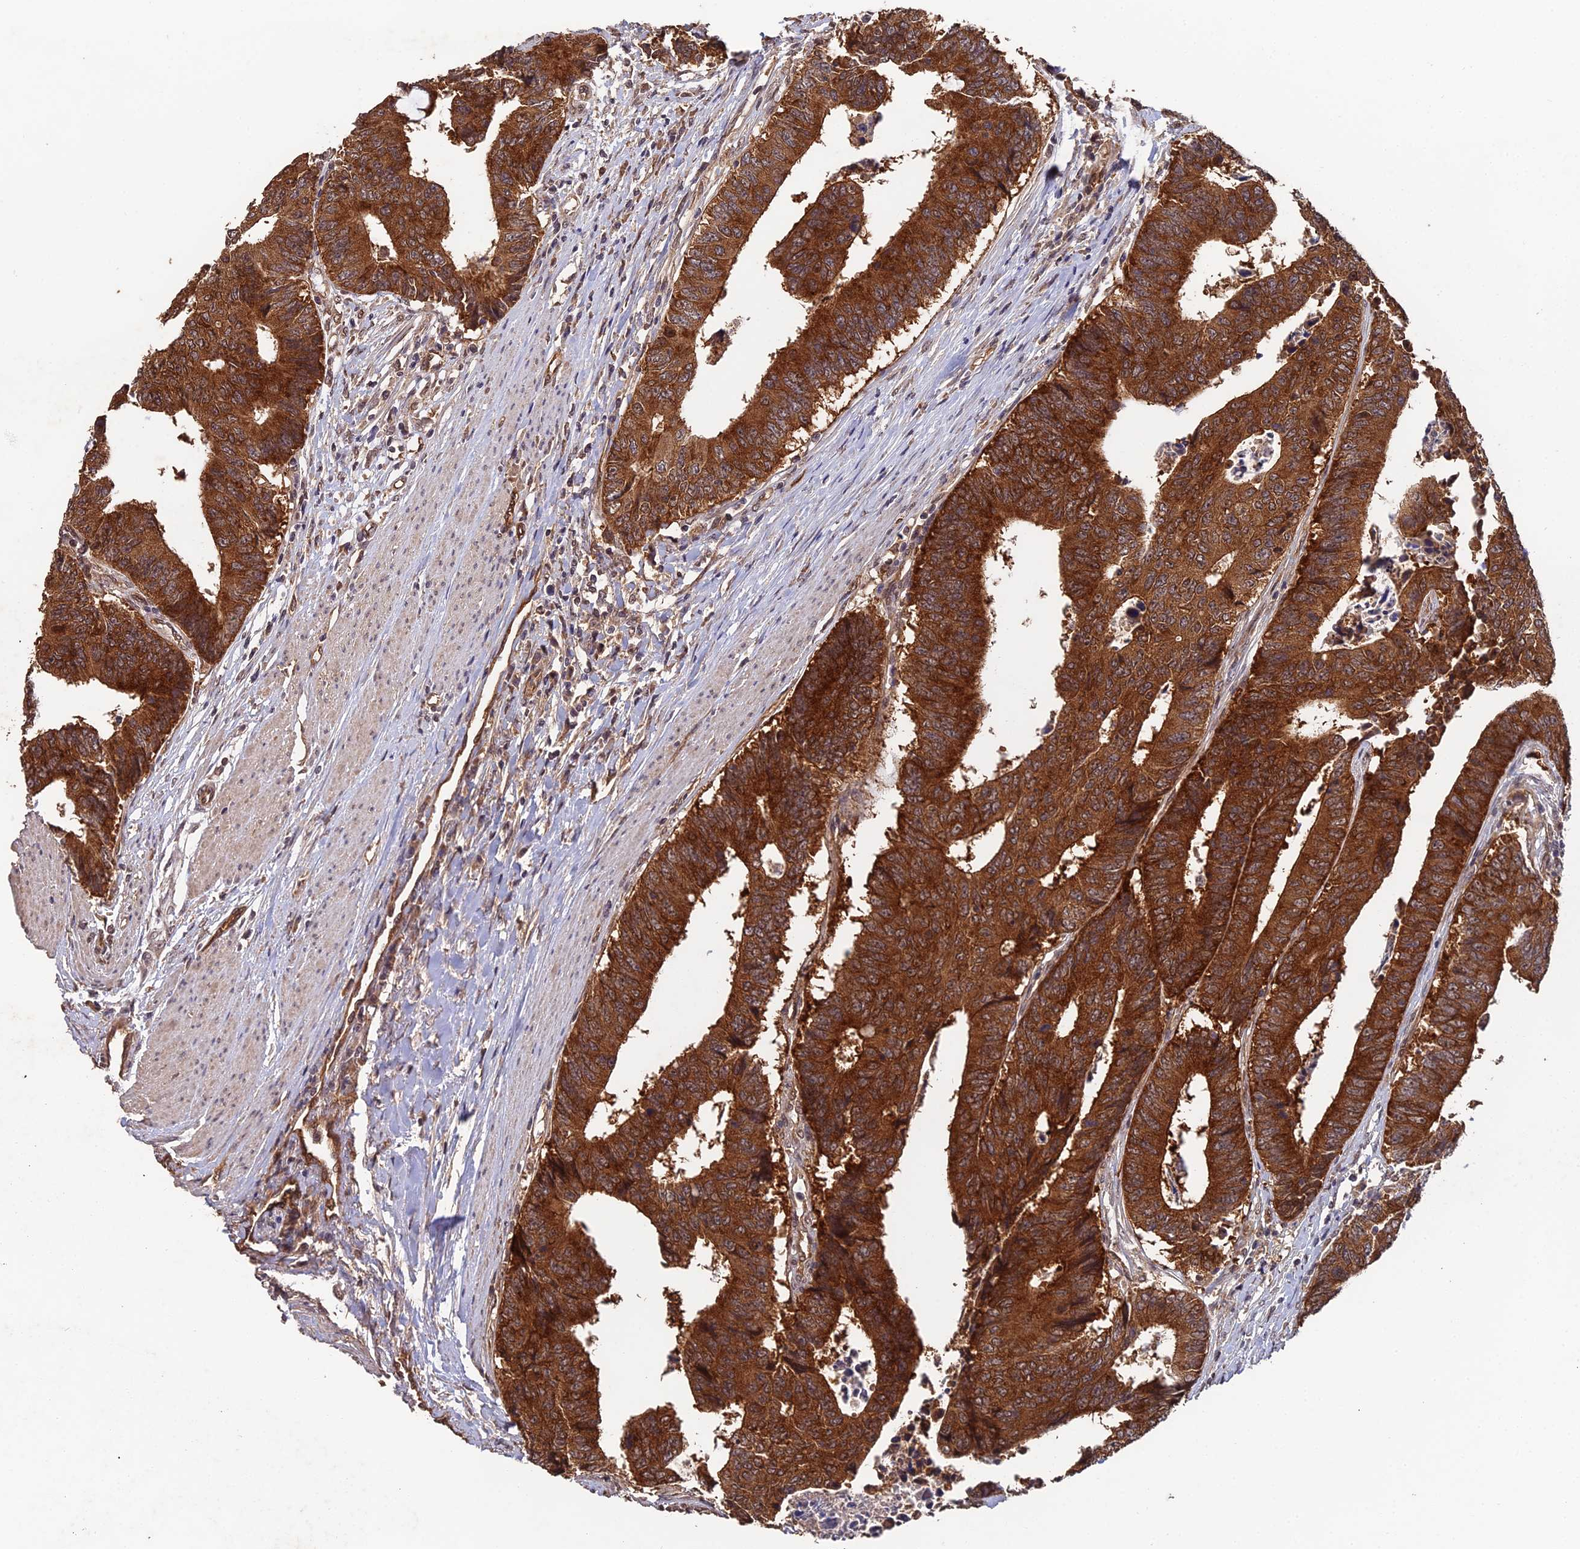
{"staining": {"intensity": "strong", "quantity": ">75%", "location": "cytoplasmic/membranous"}, "tissue": "colorectal cancer", "cell_type": "Tumor cells", "image_type": "cancer", "snomed": [{"axis": "morphology", "description": "Adenocarcinoma, NOS"}, {"axis": "topography", "description": "Rectum"}], "caption": "Brown immunohistochemical staining in colorectal adenocarcinoma displays strong cytoplasmic/membranous expression in about >75% of tumor cells.", "gene": "RALGAPA2", "patient": {"sex": "male", "age": 84}}